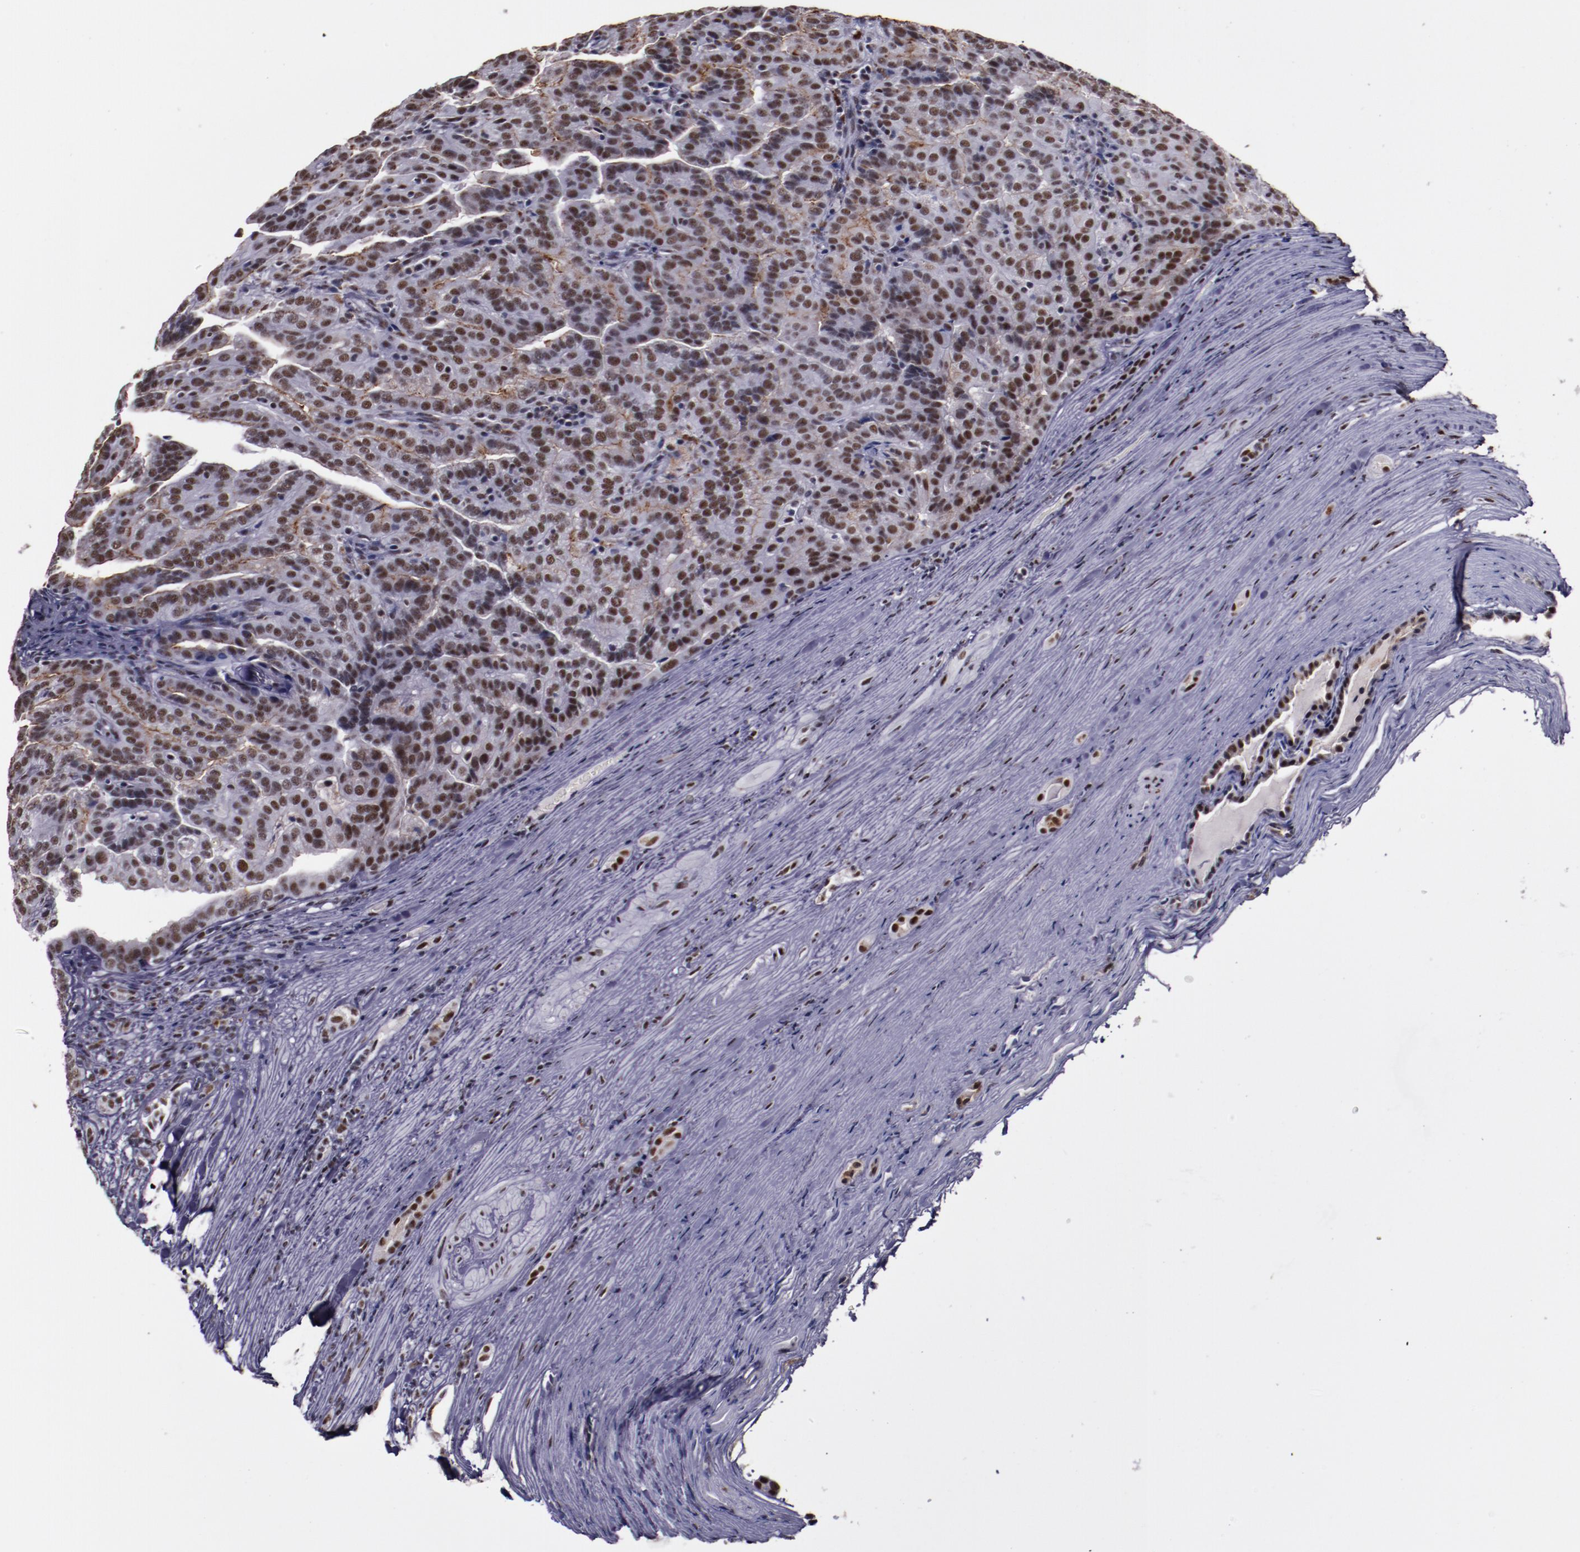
{"staining": {"intensity": "moderate", "quantity": ">75%", "location": "nuclear"}, "tissue": "renal cancer", "cell_type": "Tumor cells", "image_type": "cancer", "snomed": [{"axis": "morphology", "description": "Adenocarcinoma, NOS"}, {"axis": "topography", "description": "Kidney"}], "caption": "The photomicrograph displays a brown stain indicating the presence of a protein in the nuclear of tumor cells in renal adenocarcinoma. The protein of interest is stained brown, and the nuclei are stained in blue (DAB (3,3'-diaminobenzidine) IHC with brightfield microscopy, high magnification).", "gene": "PPP4R3A", "patient": {"sex": "male", "age": 61}}